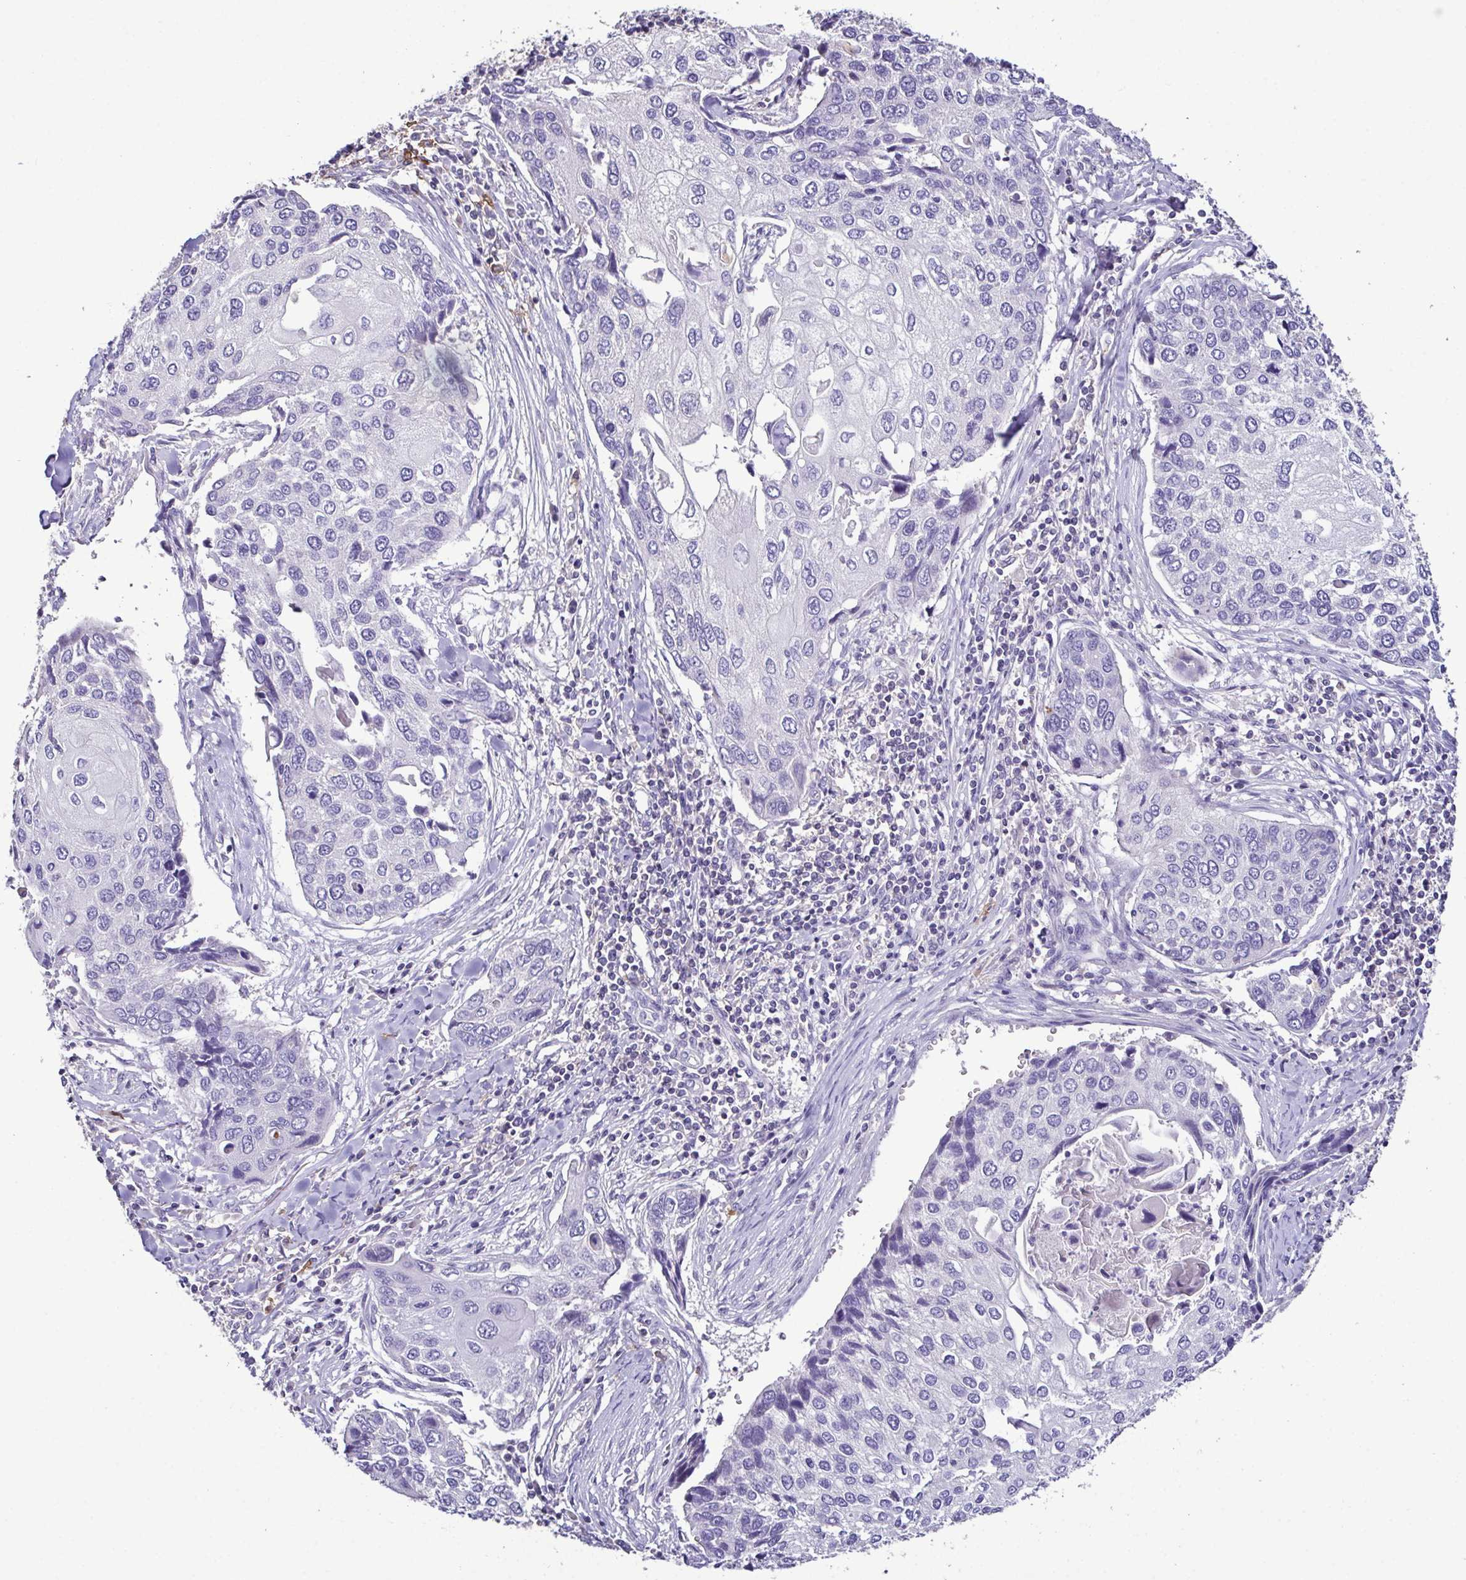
{"staining": {"intensity": "negative", "quantity": "none", "location": "none"}, "tissue": "lung cancer", "cell_type": "Tumor cells", "image_type": "cancer", "snomed": [{"axis": "morphology", "description": "Squamous cell carcinoma, NOS"}, {"axis": "morphology", "description": "Squamous cell carcinoma, metastatic, NOS"}, {"axis": "topography", "description": "Lung"}], "caption": "Squamous cell carcinoma (lung) stained for a protein using immunohistochemistry (IHC) demonstrates no expression tumor cells.", "gene": "MARCO", "patient": {"sex": "male", "age": 63}}